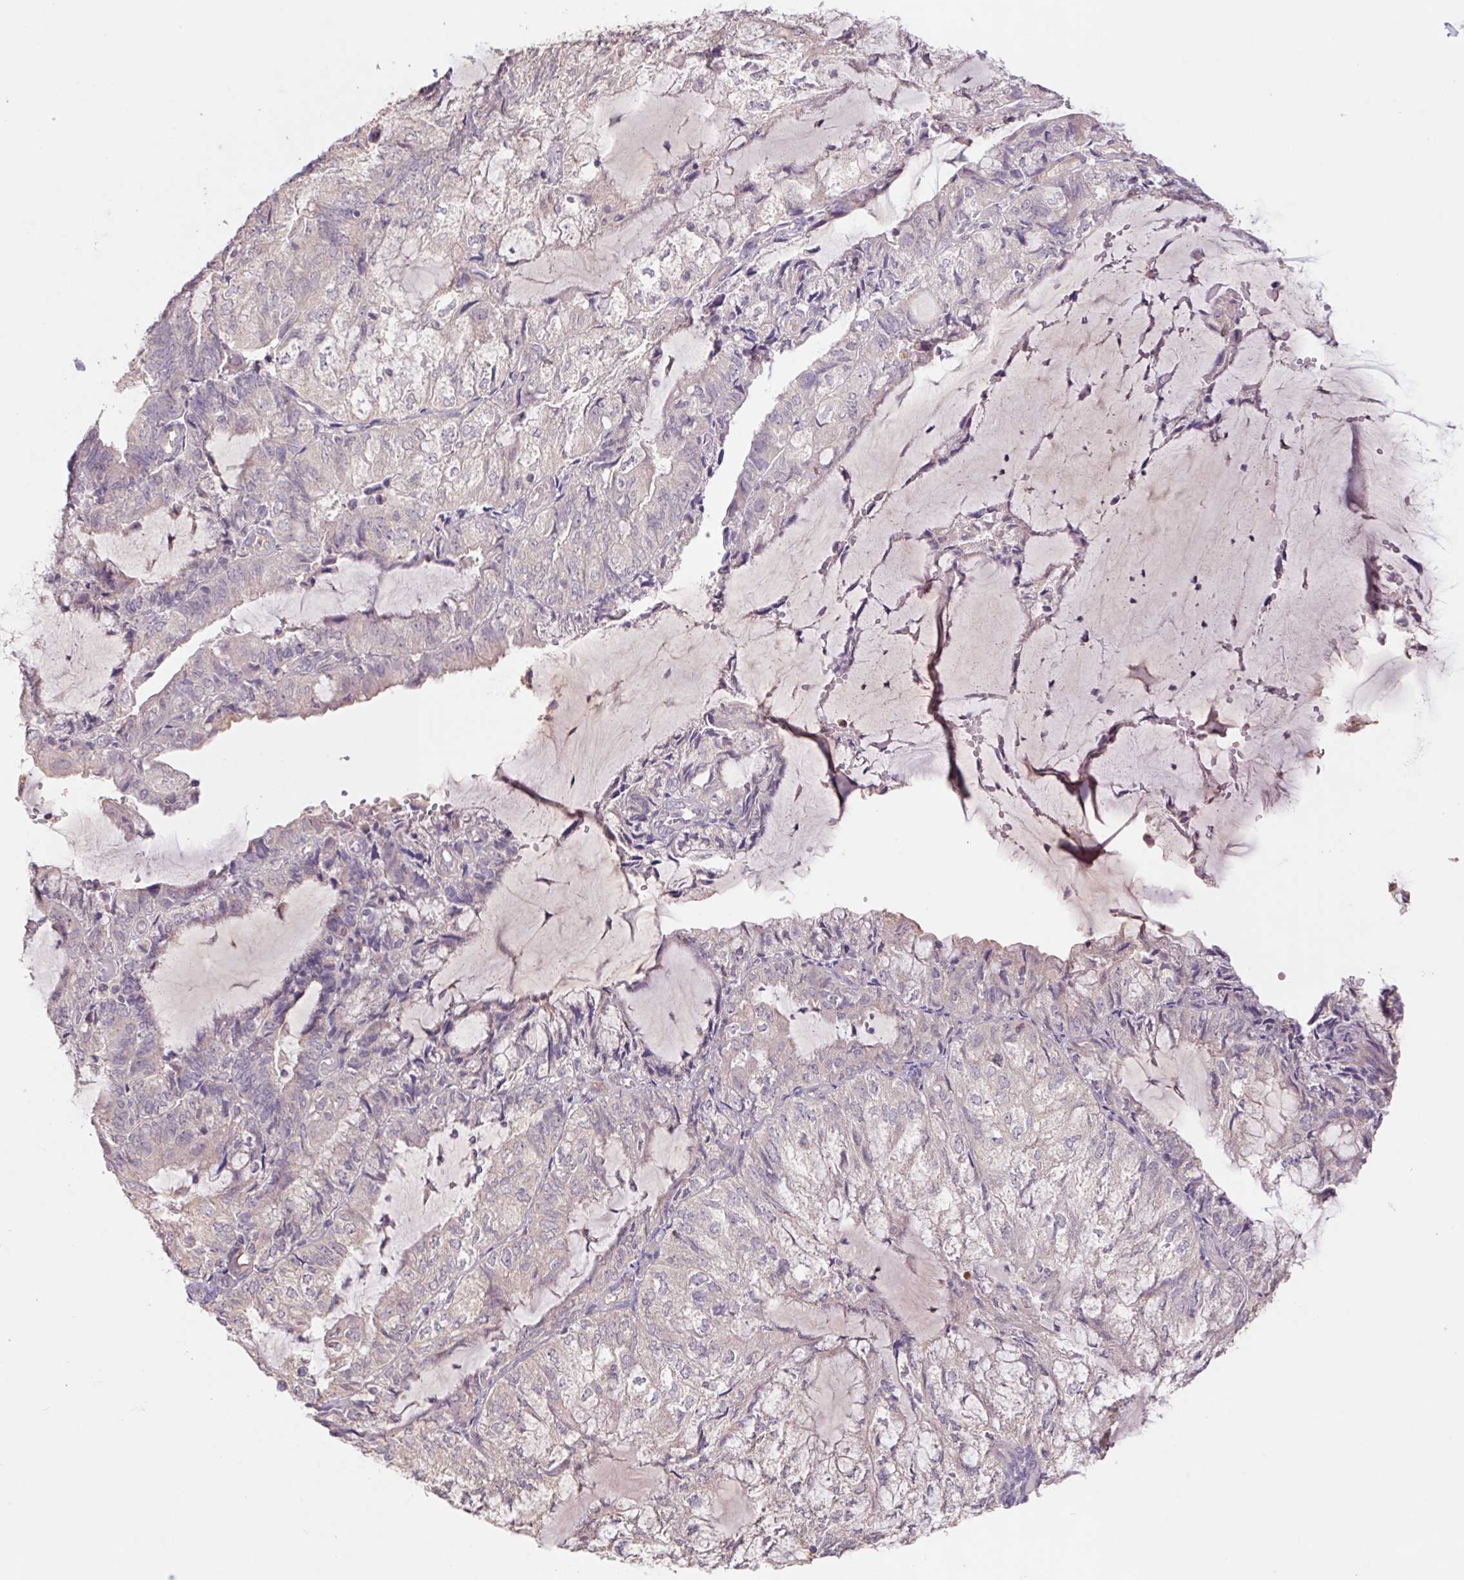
{"staining": {"intensity": "weak", "quantity": "<25%", "location": "cytoplasmic/membranous"}, "tissue": "endometrial cancer", "cell_type": "Tumor cells", "image_type": "cancer", "snomed": [{"axis": "morphology", "description": "Adenocarcinoma, NOS"}, {"axis": "topography", "description": "Endometrium"}], "caption": "The IHC photomicrograph has no significant positivity in tumor cells of adenocarcinoma (endometrial) tissue.", "gene": "GRM2", "patient": {"sex": "female", "age": 81}}